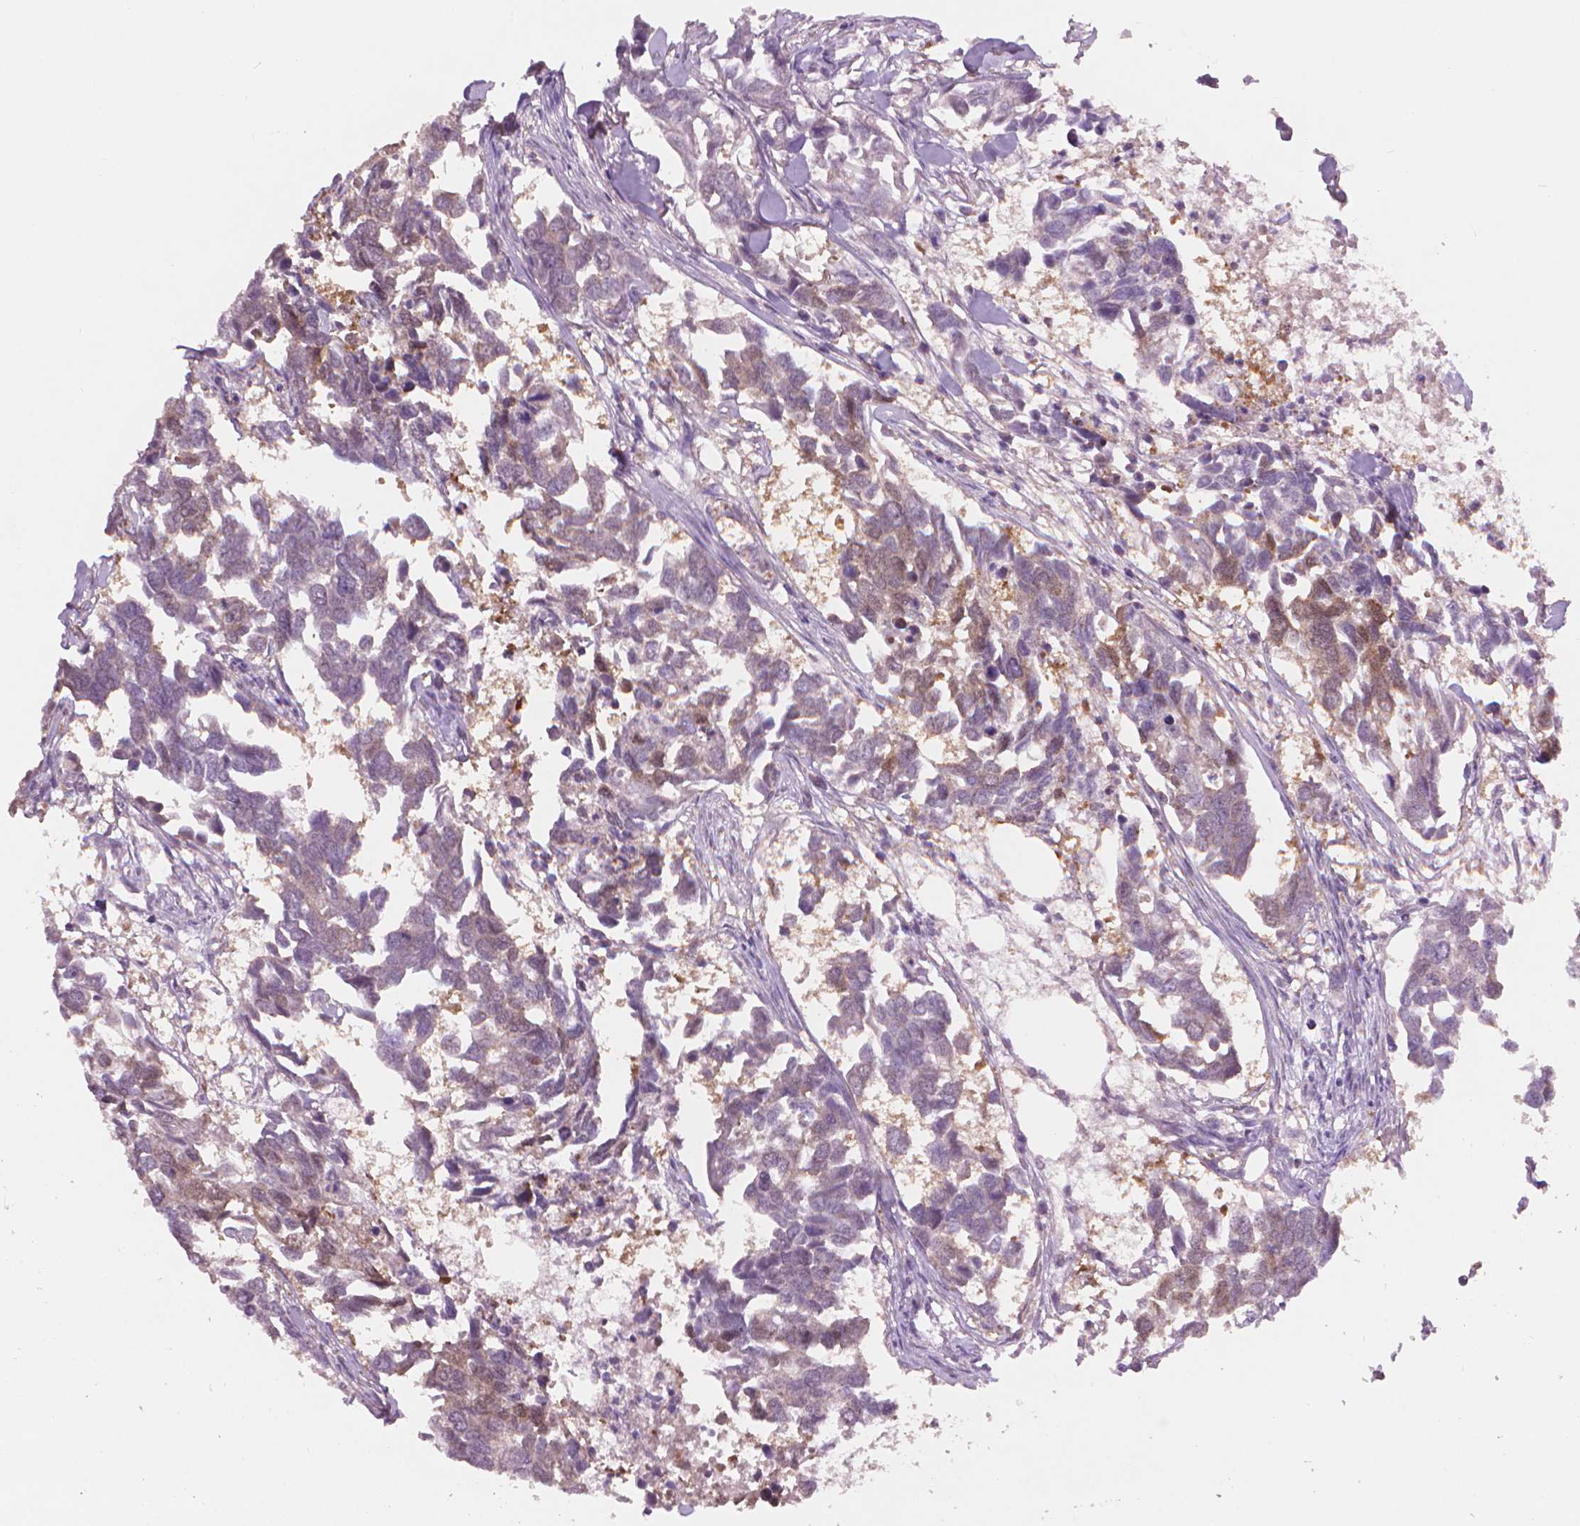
{"staining": {"intensity": "weak", "quantity": "<25%", "location": "cytoplasmic/membranous,nuclear"}, "tissue": "breast cancer", "cell_type": "Tumor cells", "image_type": "cancer", "snomed": [{"axis": "morphology", "description": "Duct carcinoma"}, {"axis": "topography", "description": "Breast"}], "caption": "There is no significant expression in tumor cells of breast cancer.", "gene": "ENO2", "patient": {"sex": "female", "age": 83}}